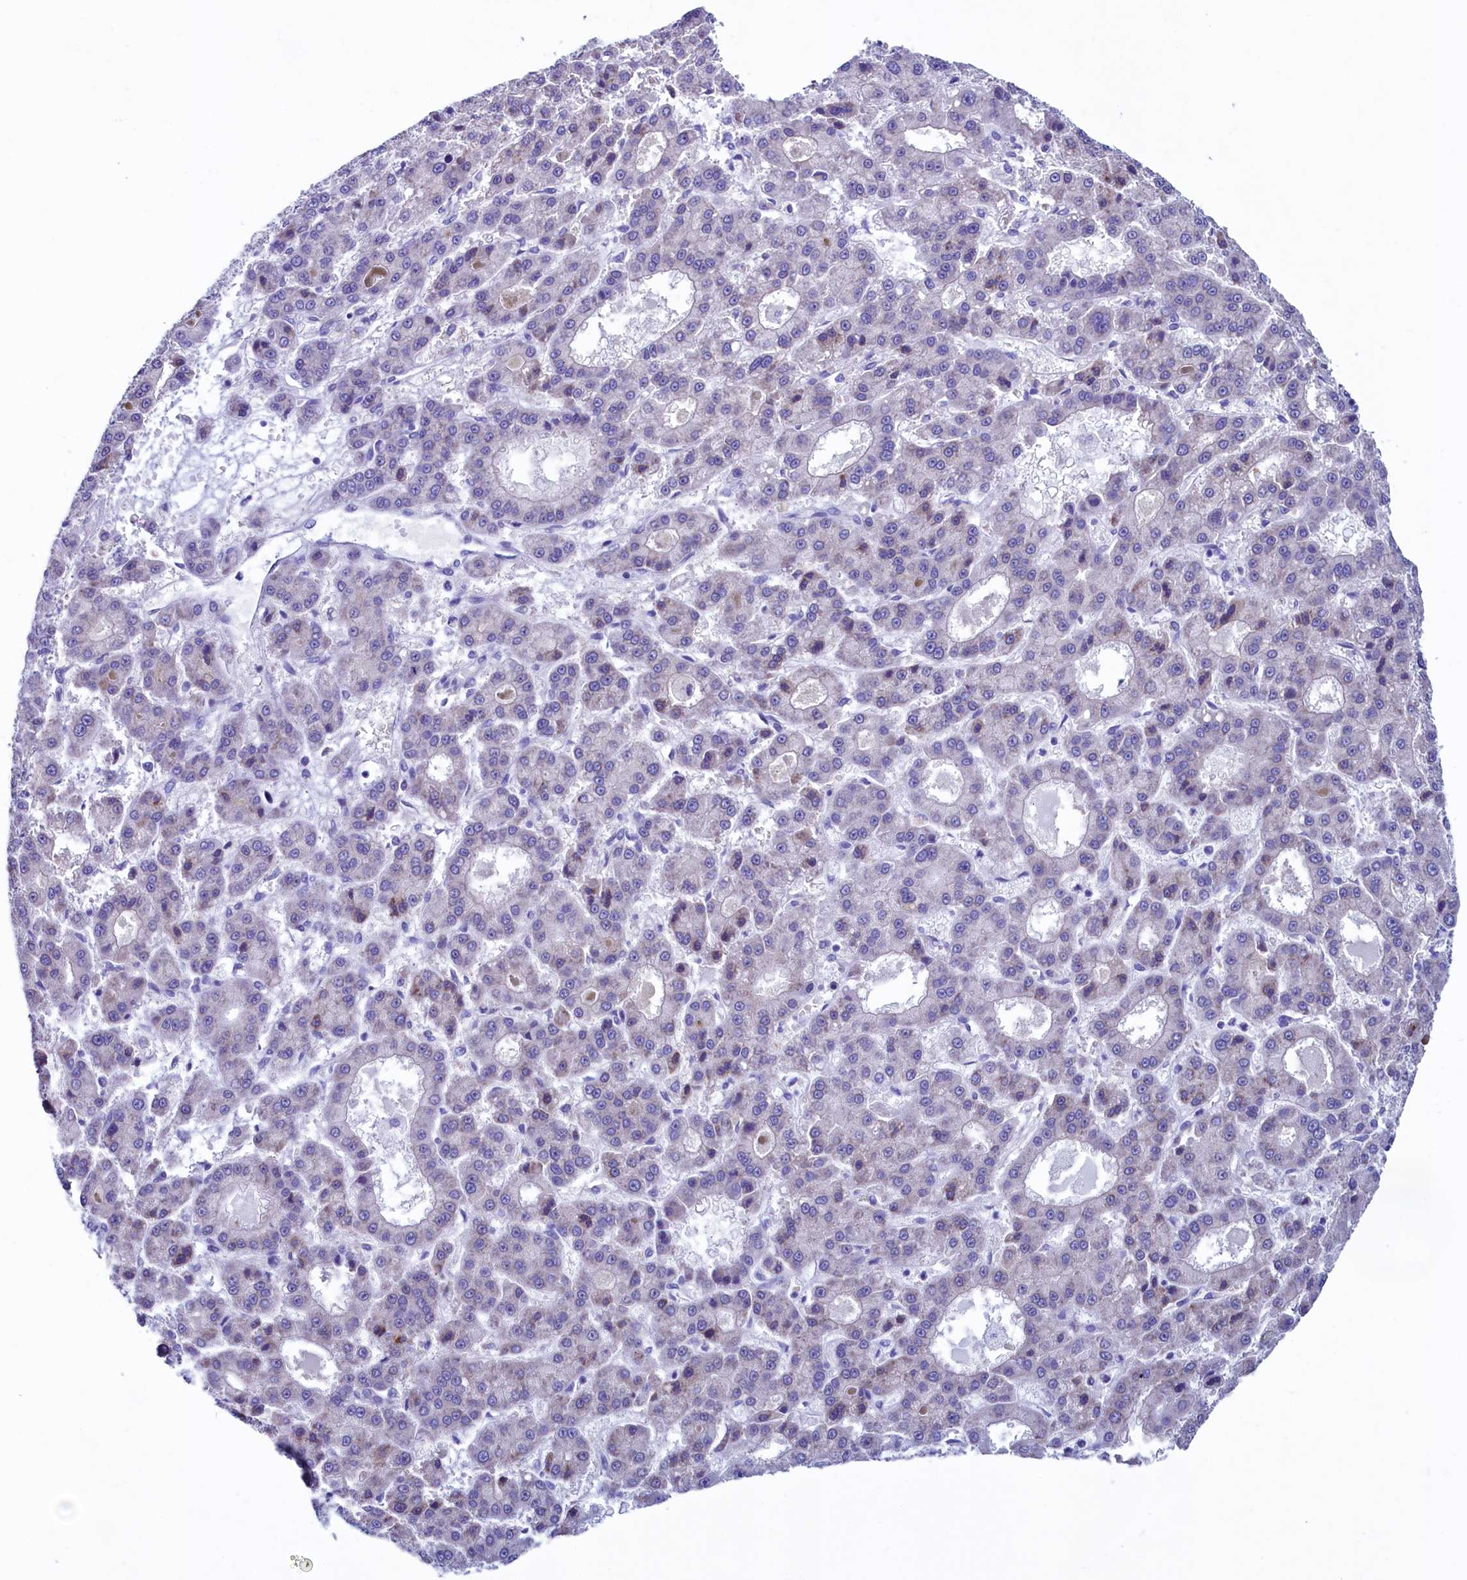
{"staining": {"intensity": "weak", "quantity": "<25%", "location": "cytoplasmic/membranous"}, "tissue": "liver cancer", "cell_type": "Tumor cells", "image_type": "cancer", "snomed": [{"axis": "morphology", "description": "Carcinoma, Hepatocellular, NOS"}, {"axis": "topography", "description": "Liver"}], "caption": "Histopathology image shows no significant protein staining in tumor cells of liver hepatocellular carcinoma.", "gene": "KRBOX5", "patient": {"sex": "male", "age": 70}}